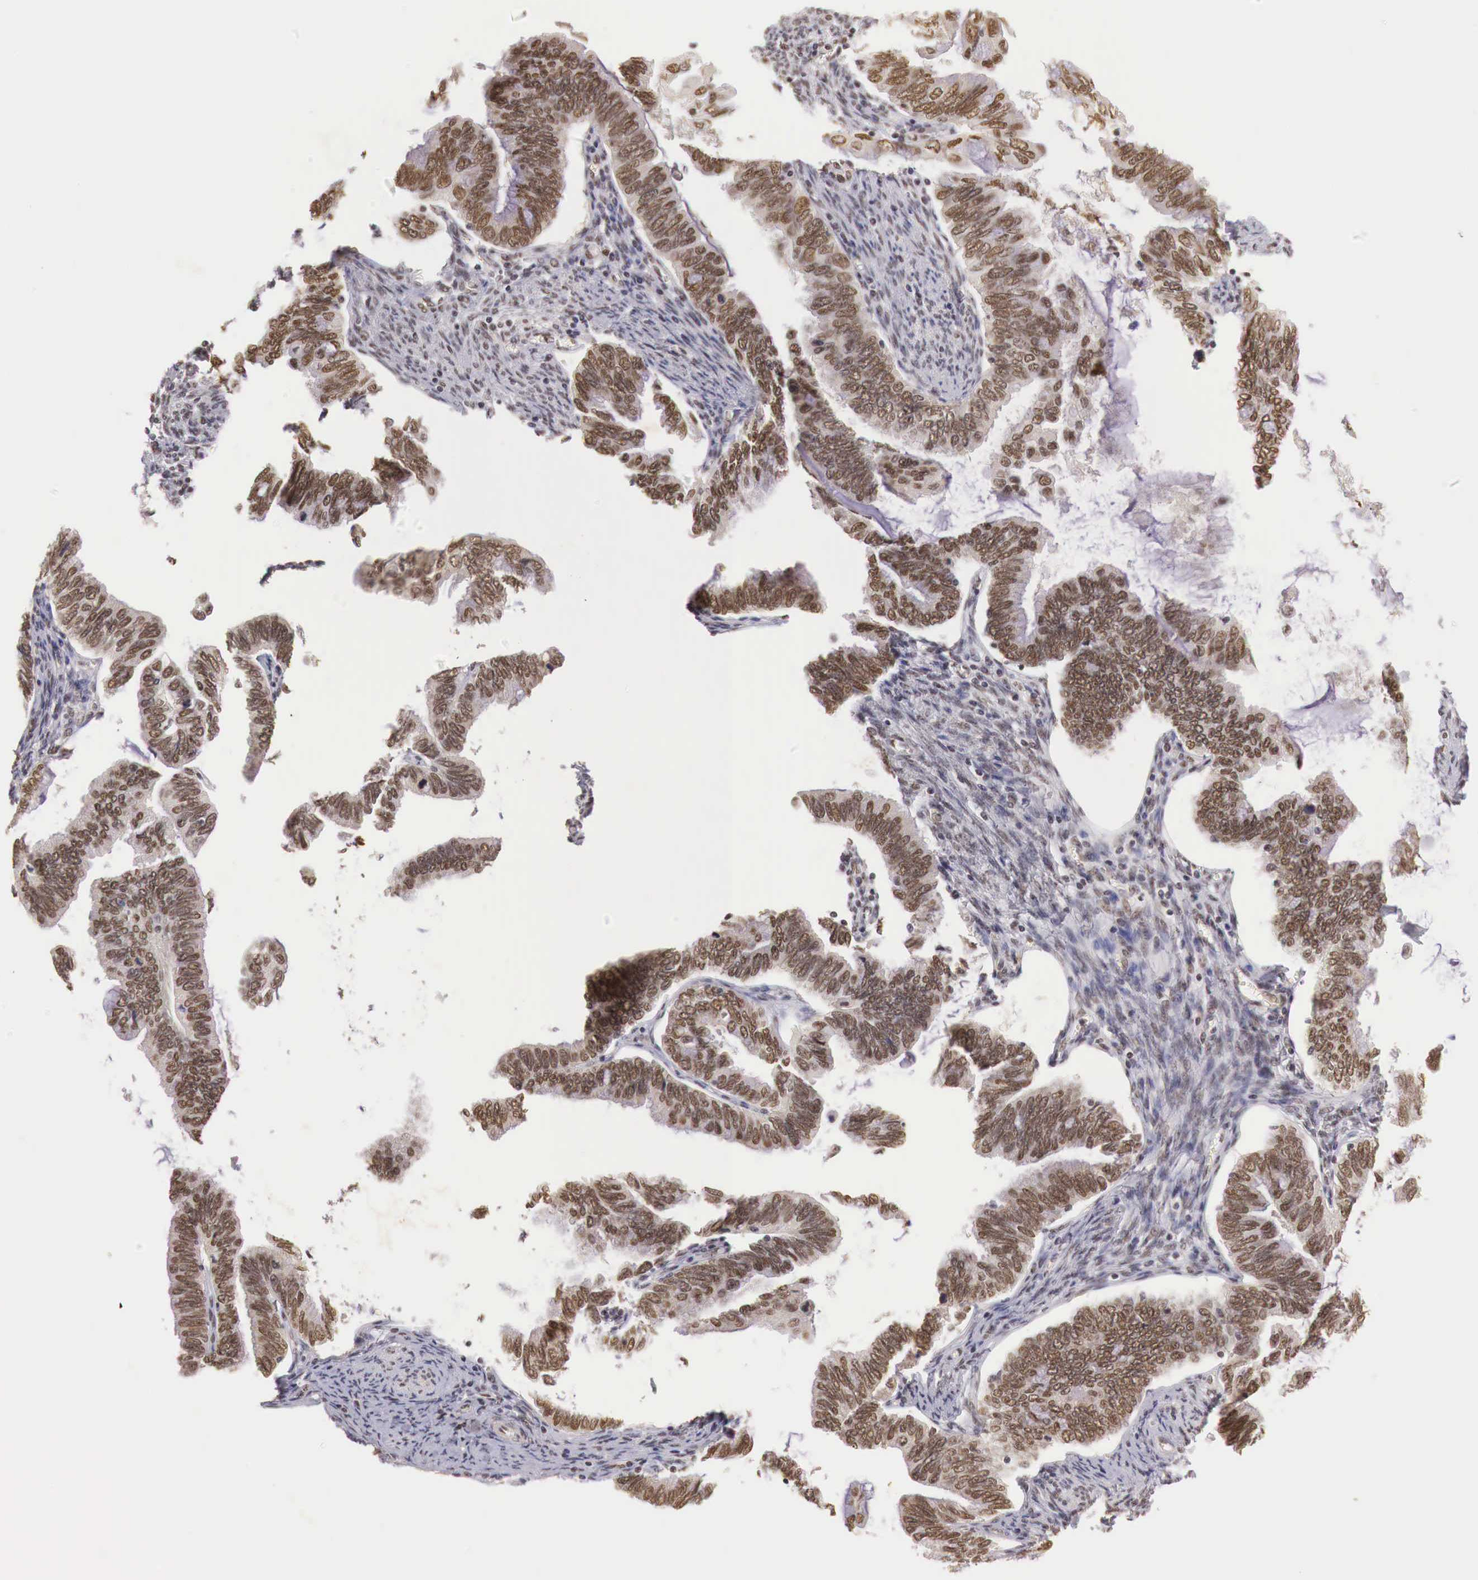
{"staining": {"intensity": "weak", "quantity": ">75%", "location": "cytoplasmic/membranous,nuclear"}, "tissue": "cervical cancer", "cell_type": "Tumor cells", "image_type": "cancer", "snomed": [{"axis": "morphology", "description": "Adenocarcinoma, NOS"}, {"axis": "topography", "description": "Cervix"}], "caption": "DAB immunohistochemical staining of human adenocarcinoma (cervical) exhibits weak cytoplasmic/membranous and nuclear protein positivity in about >75% of tumor cells. Nuclei are stained in blue.", "gene": "GPKOW", "patient": {"sex": "female", "age": 49}}